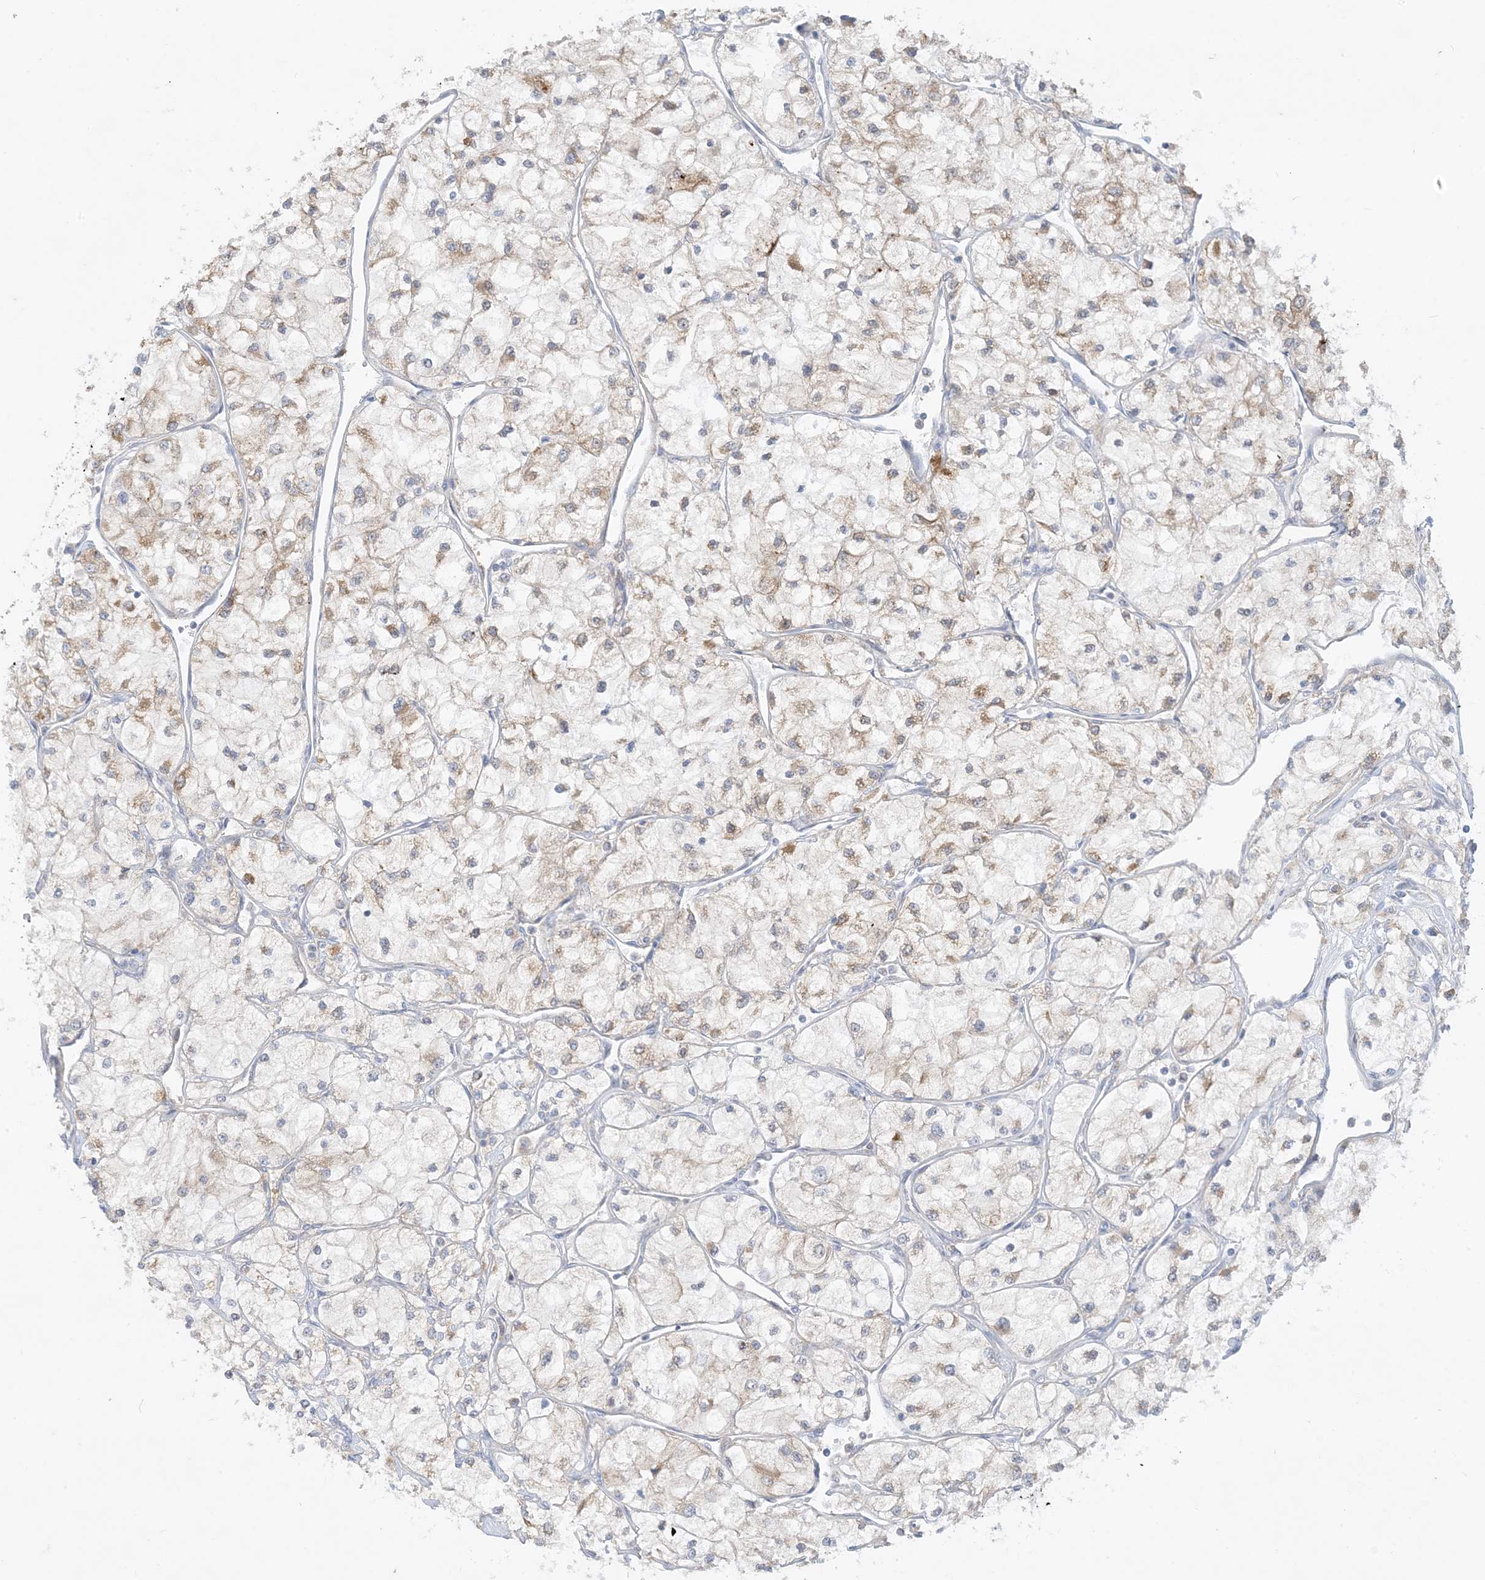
{"staining": {"intensity": "weak", "quantity": "25%-75%", "location": "cytoplasmic/membranous"}, "tissue": "renal cancer", "cell_type": "Tumor cells", "image_type": "cancer", "snomed": [{"axis": "morphology", "description": "Adenocarcinoma, NOS"}, {"axis": "topography", "description": "Kidney"}], "caption": "The immunohistochemical stain shows weak cytoplasmic/membranous staining in tumor cells of renal adenocarcinoma tissue. (DAB IHC with brightfield microscopy, high magnification).", "gene": "THADA", "patient": {"sex": "male", "age": 80}}